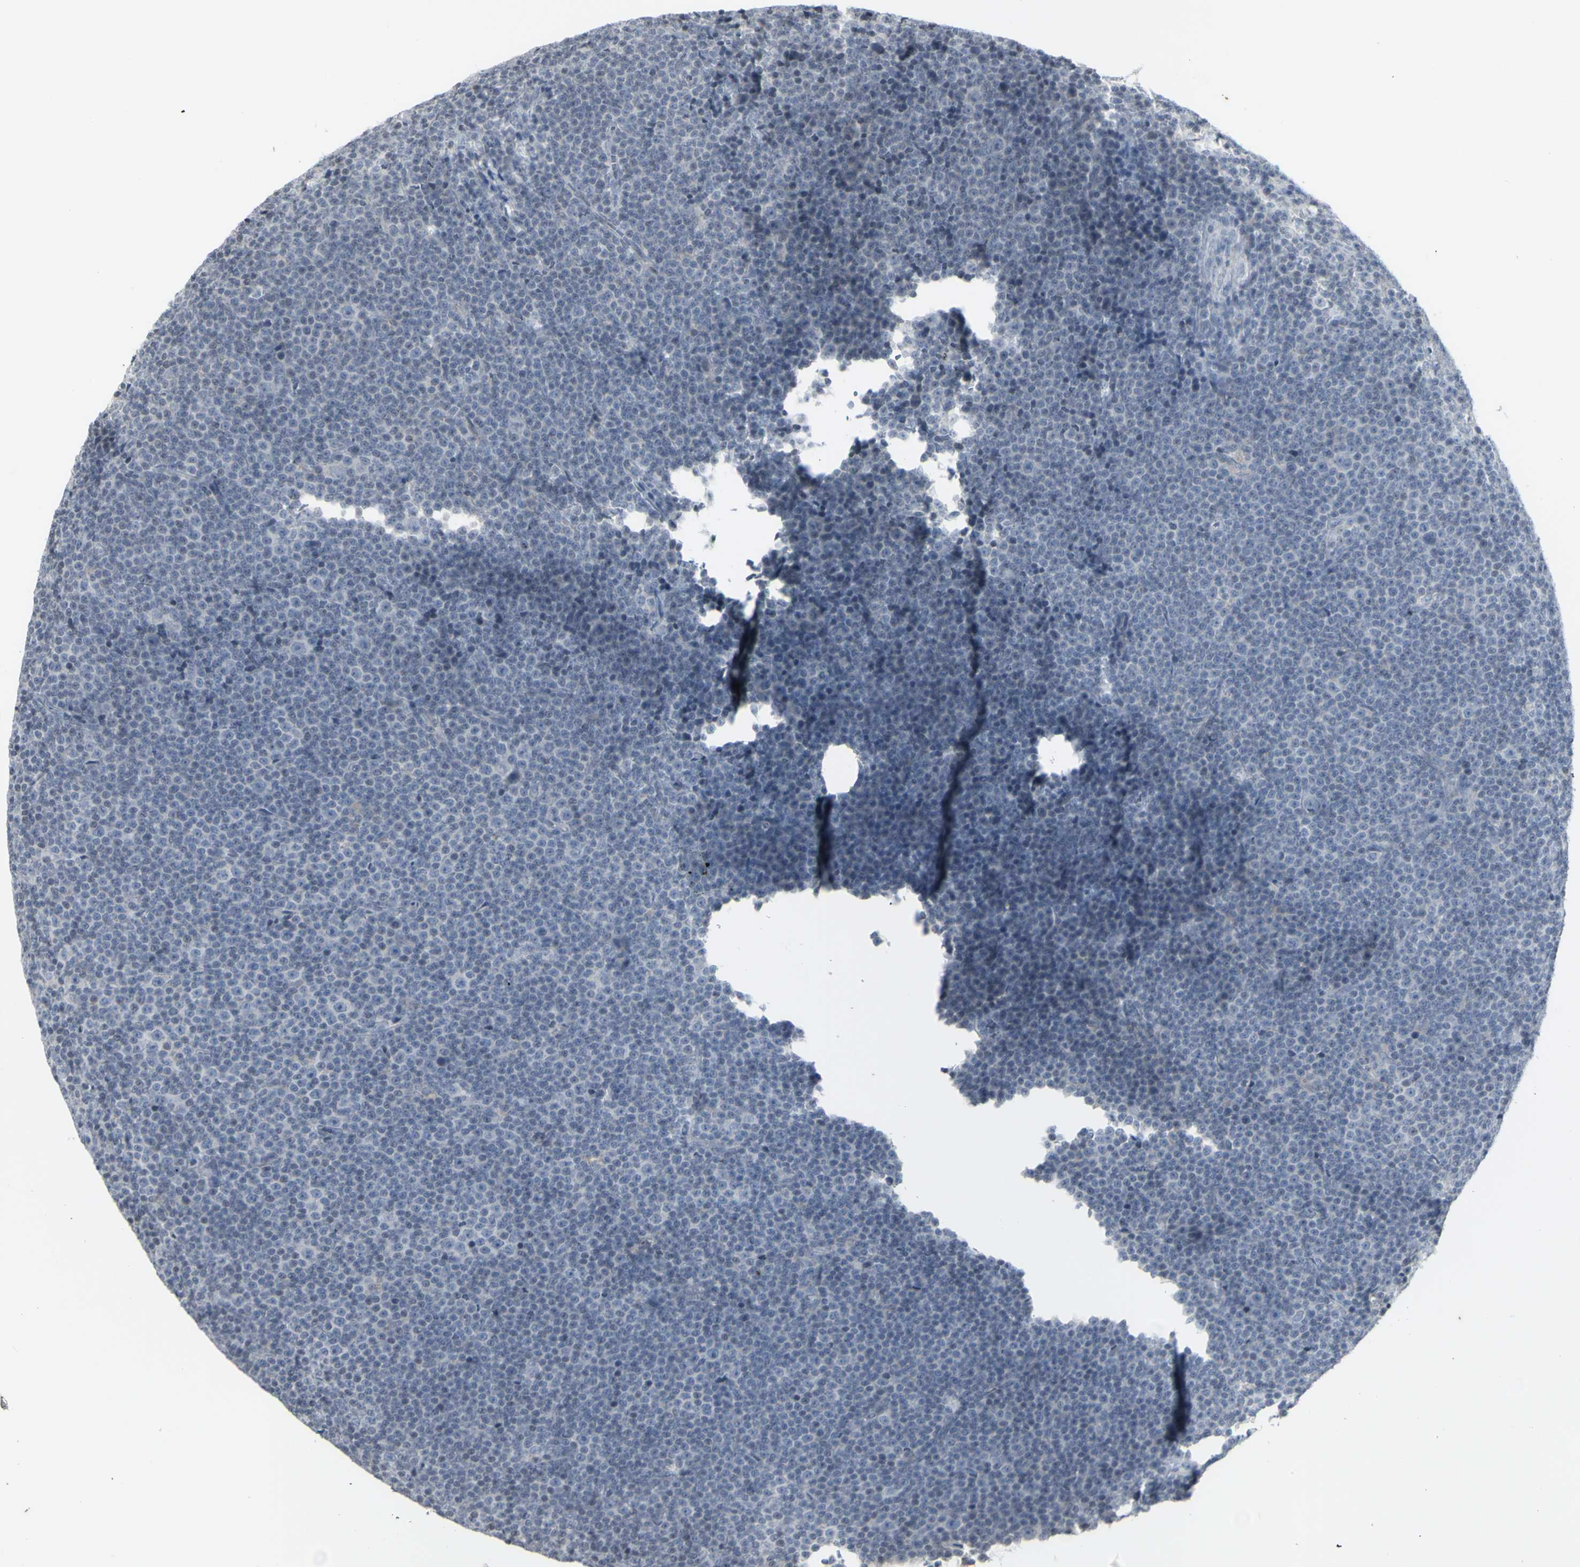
{"staining": {"intensity": "negative", "quantity": "none", "location": "none"}, "tissue": "lymphoma", "cell_type": "Tumor cells", "image_type": "cancer", "snomed": [{"axis": "morphology", "description": "Malignant lymphoma, non-Hodgkin's type, Low grade"}, {"axis": "topography", "description": "Lymph node"}], "caption": "This is an IHC photomicrograph of low-grade malignant lymphoma, non-Hodgkin's type. There is no positivity in tumor cells.", "gene": "MUC5AC", "patient": {"sex": "female", "age": 67}}